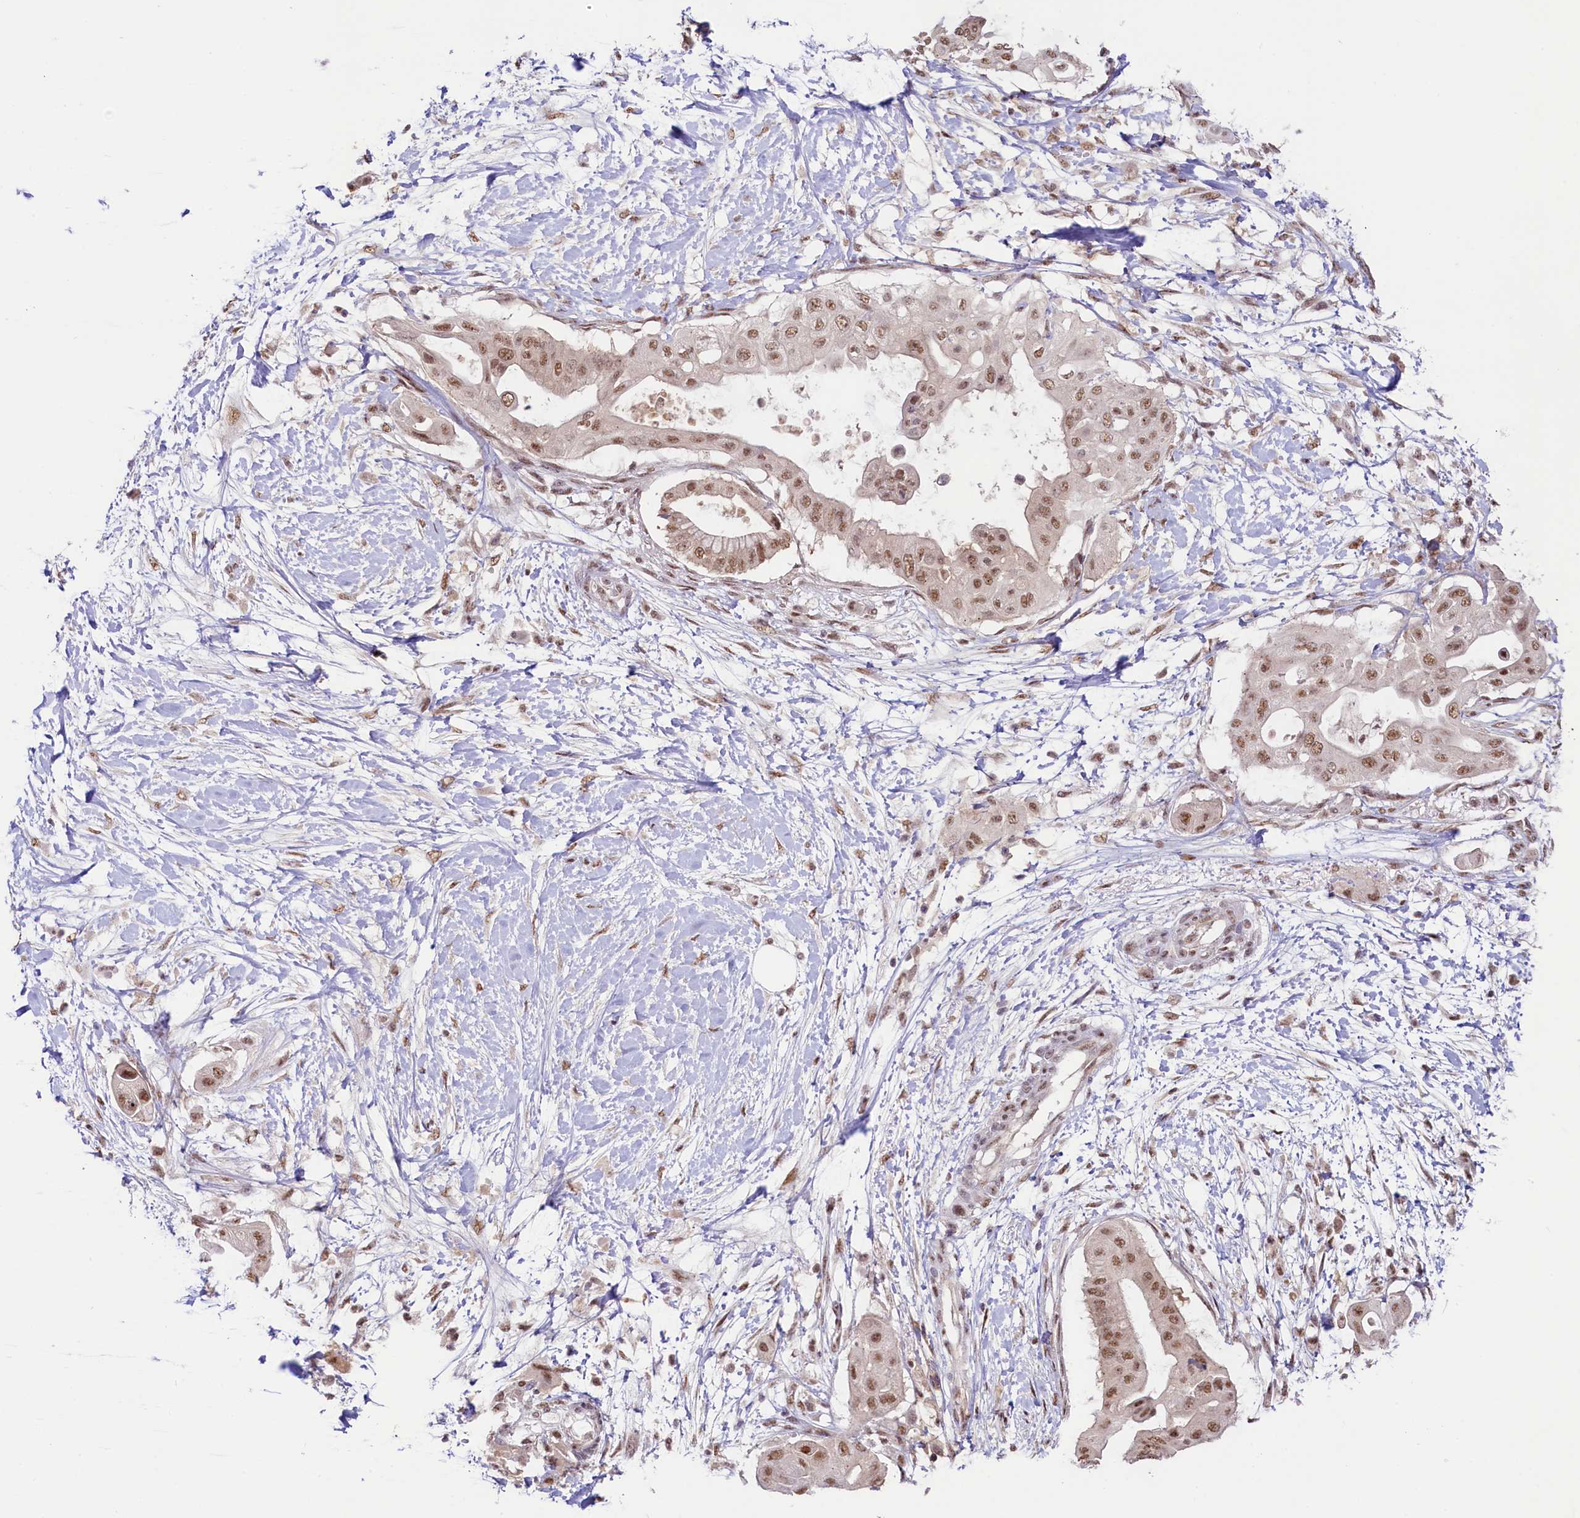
{"staining": {"intensity": "moderate", "quantity": ">75%", "location": "nuclear"}, "tissue": "pancreatic cancer", "cell_type": "Tumor cells", "image_type": "cancer", "snomed": [{"axis": "morphology", "description": "Adenocarcinoma, NOS"}, {"axis": "topography", "description": "Pancreas"}], "caption": "This is an image of immunohistochemistry staining of adenocarcinoma (pancreatic), which shows moderate positivity in the nuclear of tumor cells.", "gene": "ANKS3", "patient": {"sex": "male", "age": 68}}